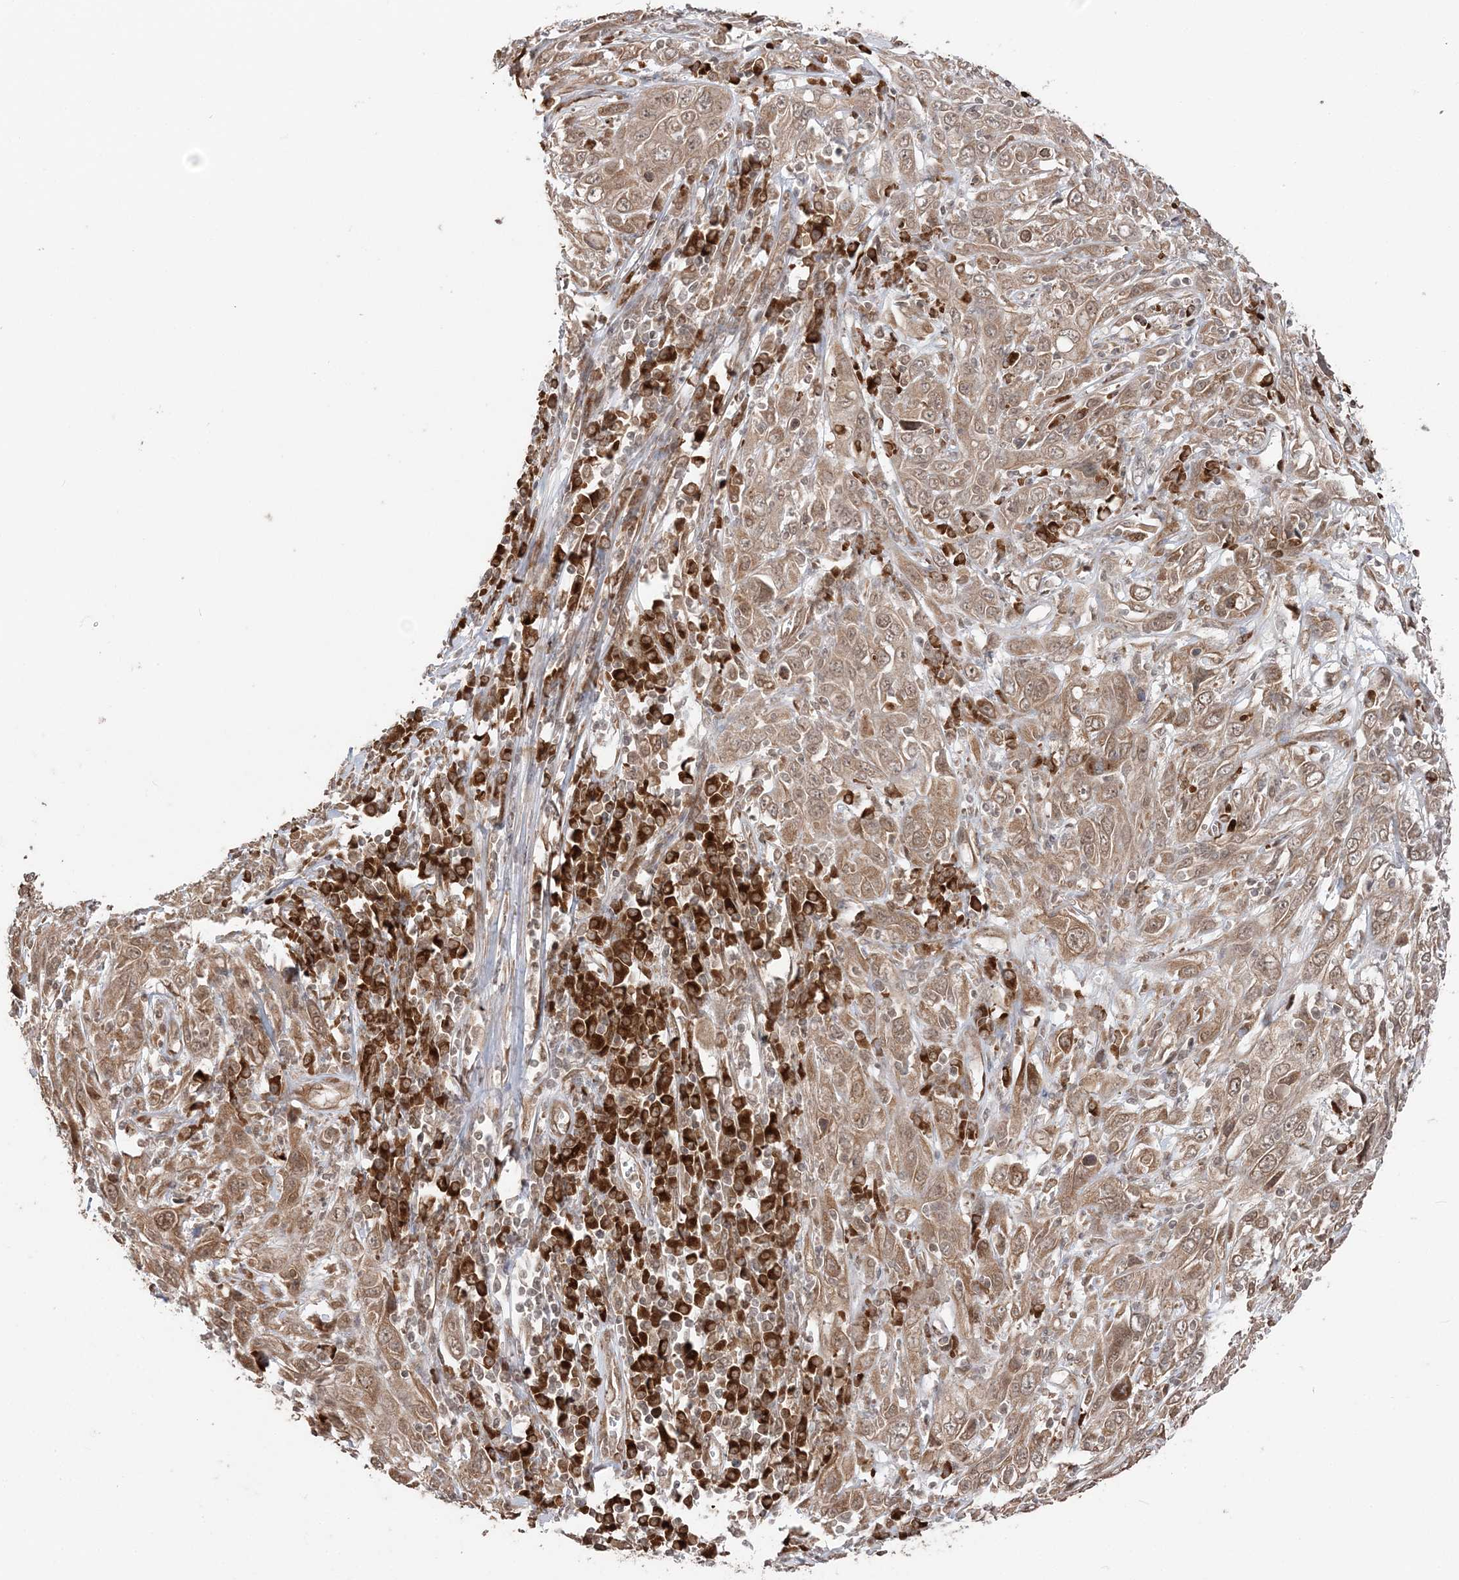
{"staining": {"intensity": "moderate", "quantity": ">75%", "location": "cytoplasmic/membranous,nuclear"}, "tissue": "cervical cancer", "cell_type": "Tumor cells", "image_type": "cancer", "snomed": [{"axis": "morphology", "description": "Squamous cell carcinoma, NOS"}, {"axis": "topography", "description": "Cervix"}], "caption": "High-magnification brightfield microscopy of cervical squamous cell carcinoma stained with DAB (3,3'-diaminobenzidine) (brown) and counterstained with hematoxylin (blue). tumor cells exhibit moderate cytoplasmic/membranous and nuclear staining is present in about>75% of cells.", "gene": "TMED10", "patient": {"sex": "female", "age": 46}}